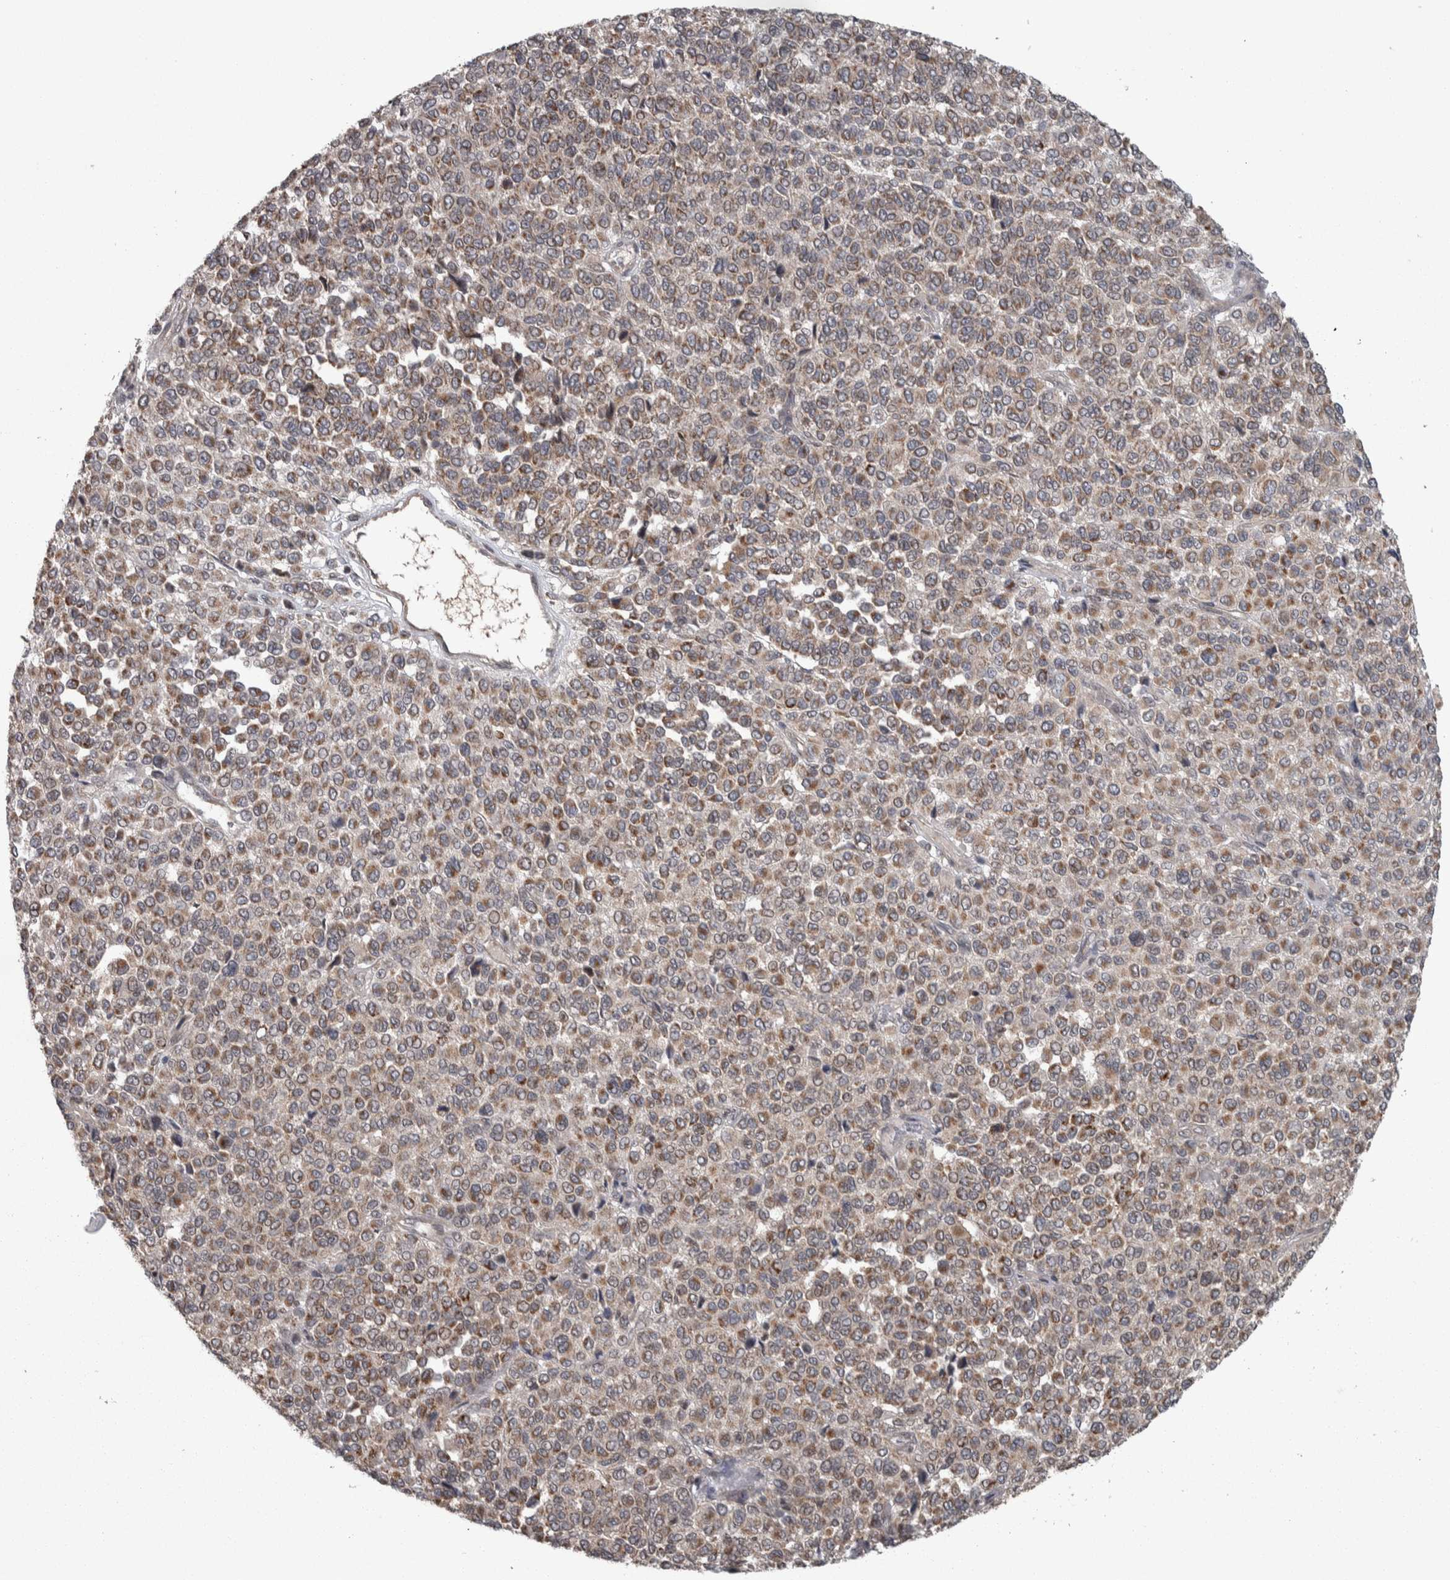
{"staining": {"intensity": "moderate", "quantity": ">75%", "location": "cytoplasmic/membranous"}, "tissue": "melanoma", "cell_type": "Tumor cells", "image_type": "cancer", "snomed": [{"axis": "morphology", "description": "Malignant melanoma, Metastatic site"}, {"axis": "topography", "description": "Pancreas"}], "caption": "About >75% of tumor cells in human malignant melanoma (metastatic site) exhibit moderate cytoplasmic/membranous protein positivity as visualized by brown immunohistochemical staining.", "gene": "CWC27", "patient": {"sex": "female", "age": 30}}